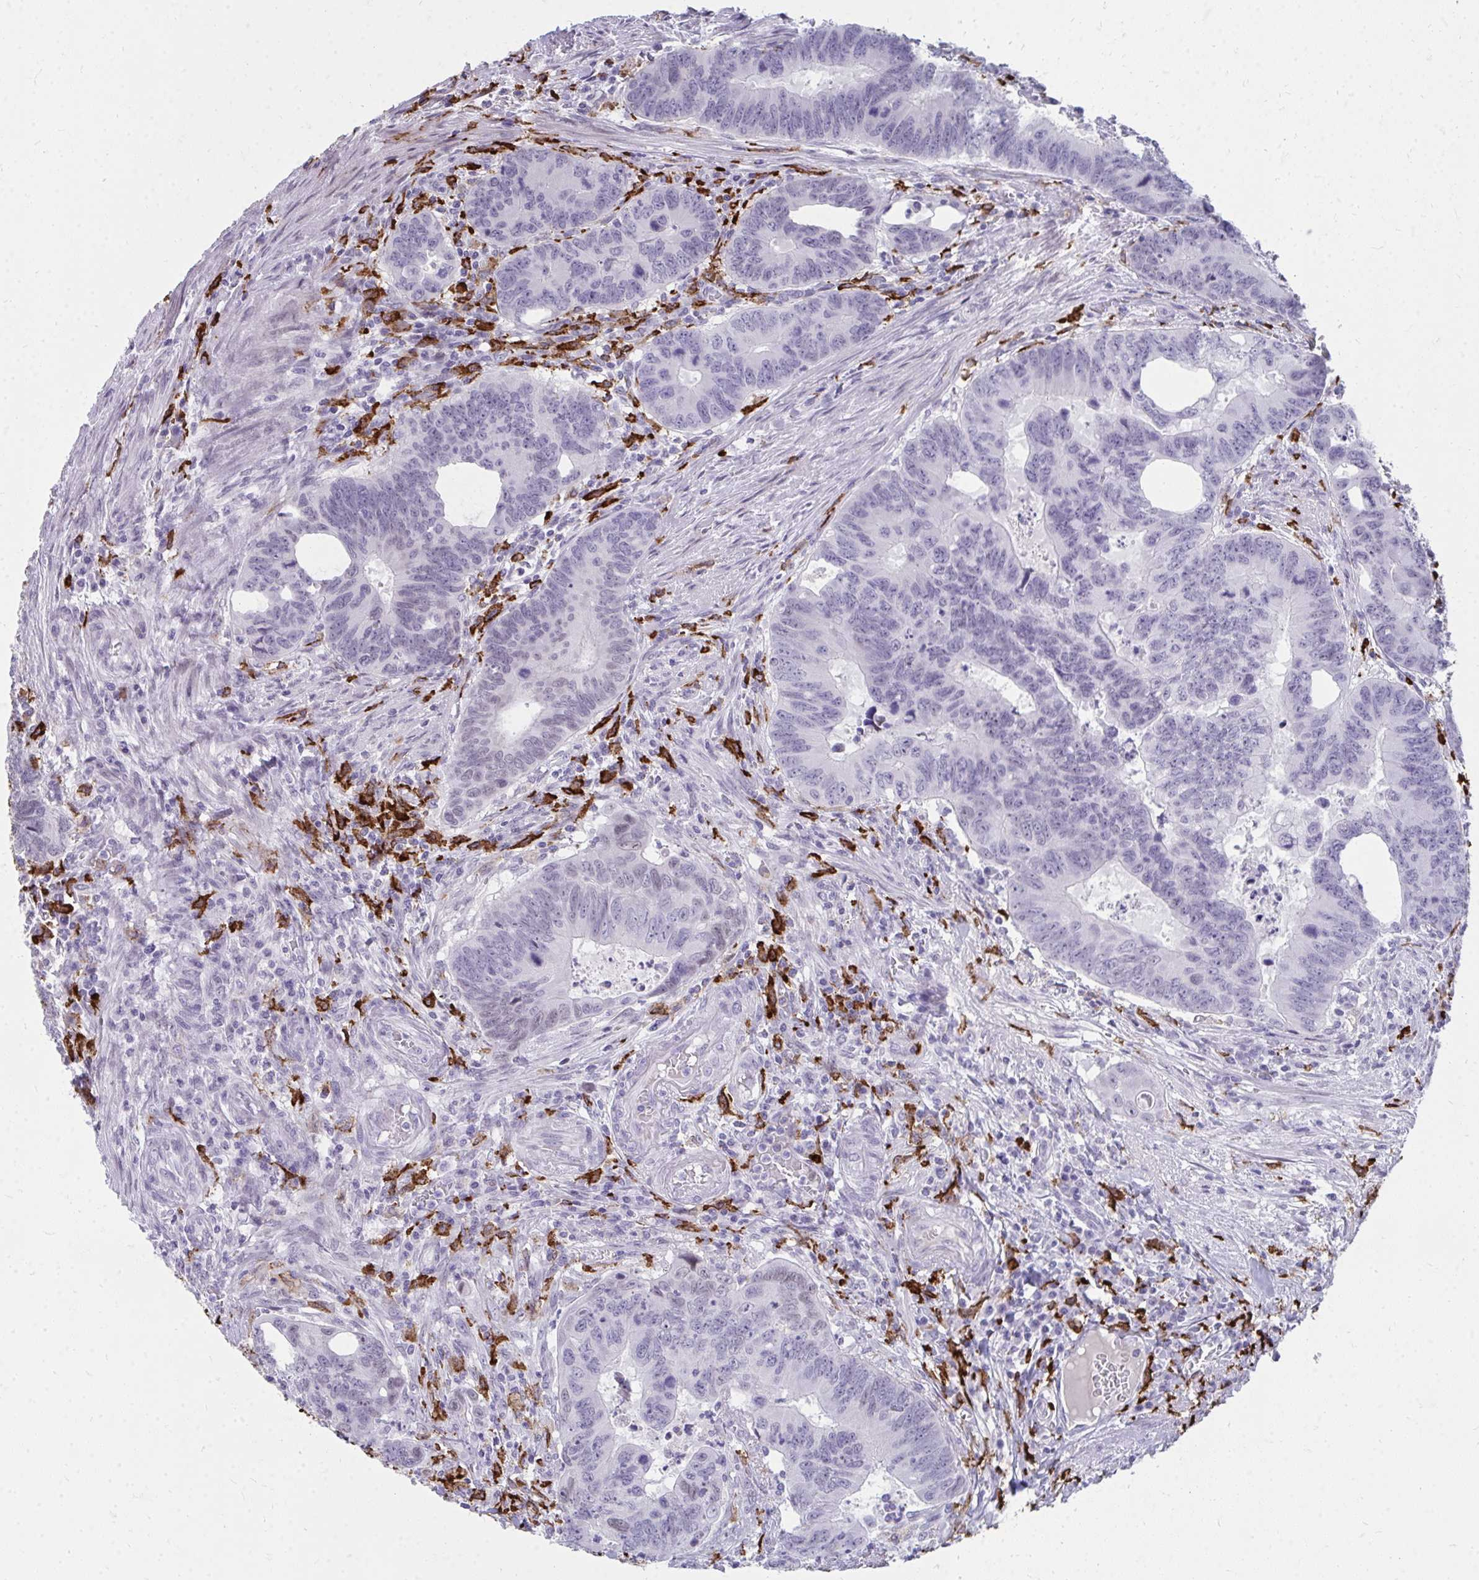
{"staining": {"intensity": "negative", "quantity": "none", "location": "none"}, "tissue": "colorectal cancer", "cell_type": "Tumor cells", "image_type": "cancer", "snomed": [{"axis": "morphology", "description": "Adenocarcinoma, NOS"}, {"axis": "topography", "description": "Colon"}], "caption": "This is a histopathology image of immunohistochemistry (IHC) staining of colorectal adenocarcinoma, which shows no expression in tumor cells.", "gene": "CD163", "patient": {"sex": "male", "age": 62}}